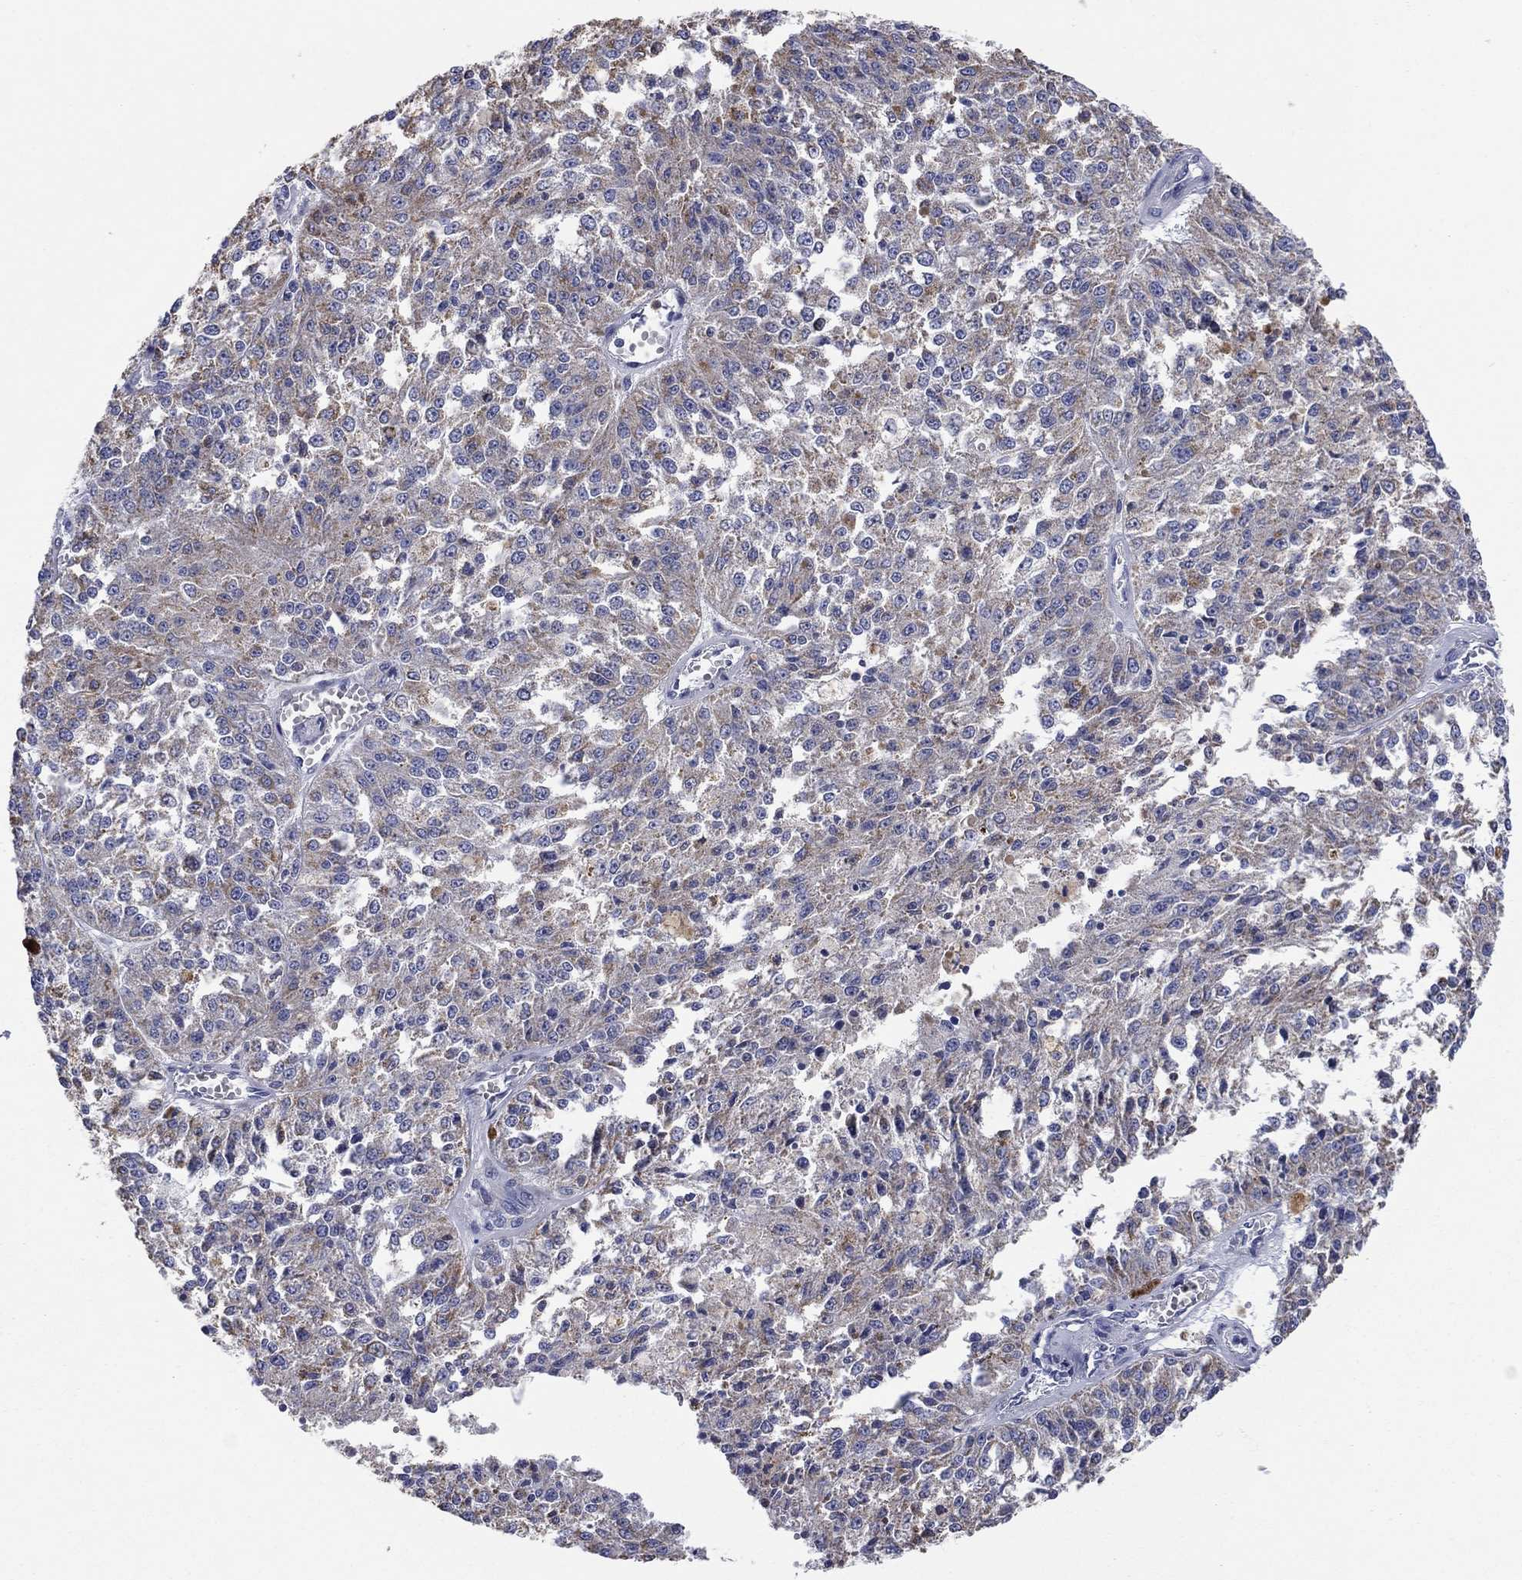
{"staining": {"intensity": "moderate", "quantity": "25%-75%", "location": "cytoplasmic/membranous"}, "tissue": "melanoma", "cell_type": "Tumor cells", "image_type": "cancer", "snomed": [{"axis": "morphology", "description": "Malignant melanoma, Metastatic site"}, {"axis": "topography", "description": "Lymph node"}], "caption": "Malignant melanoma (metastatic site) was stained to show a protein in brown. There is medium levels of moderate cytoplasmic/membranous expression in about 25%-75% of tumor cells.", "gene": "CLVS1", "patient": {"sex": "female", "age": 64}}